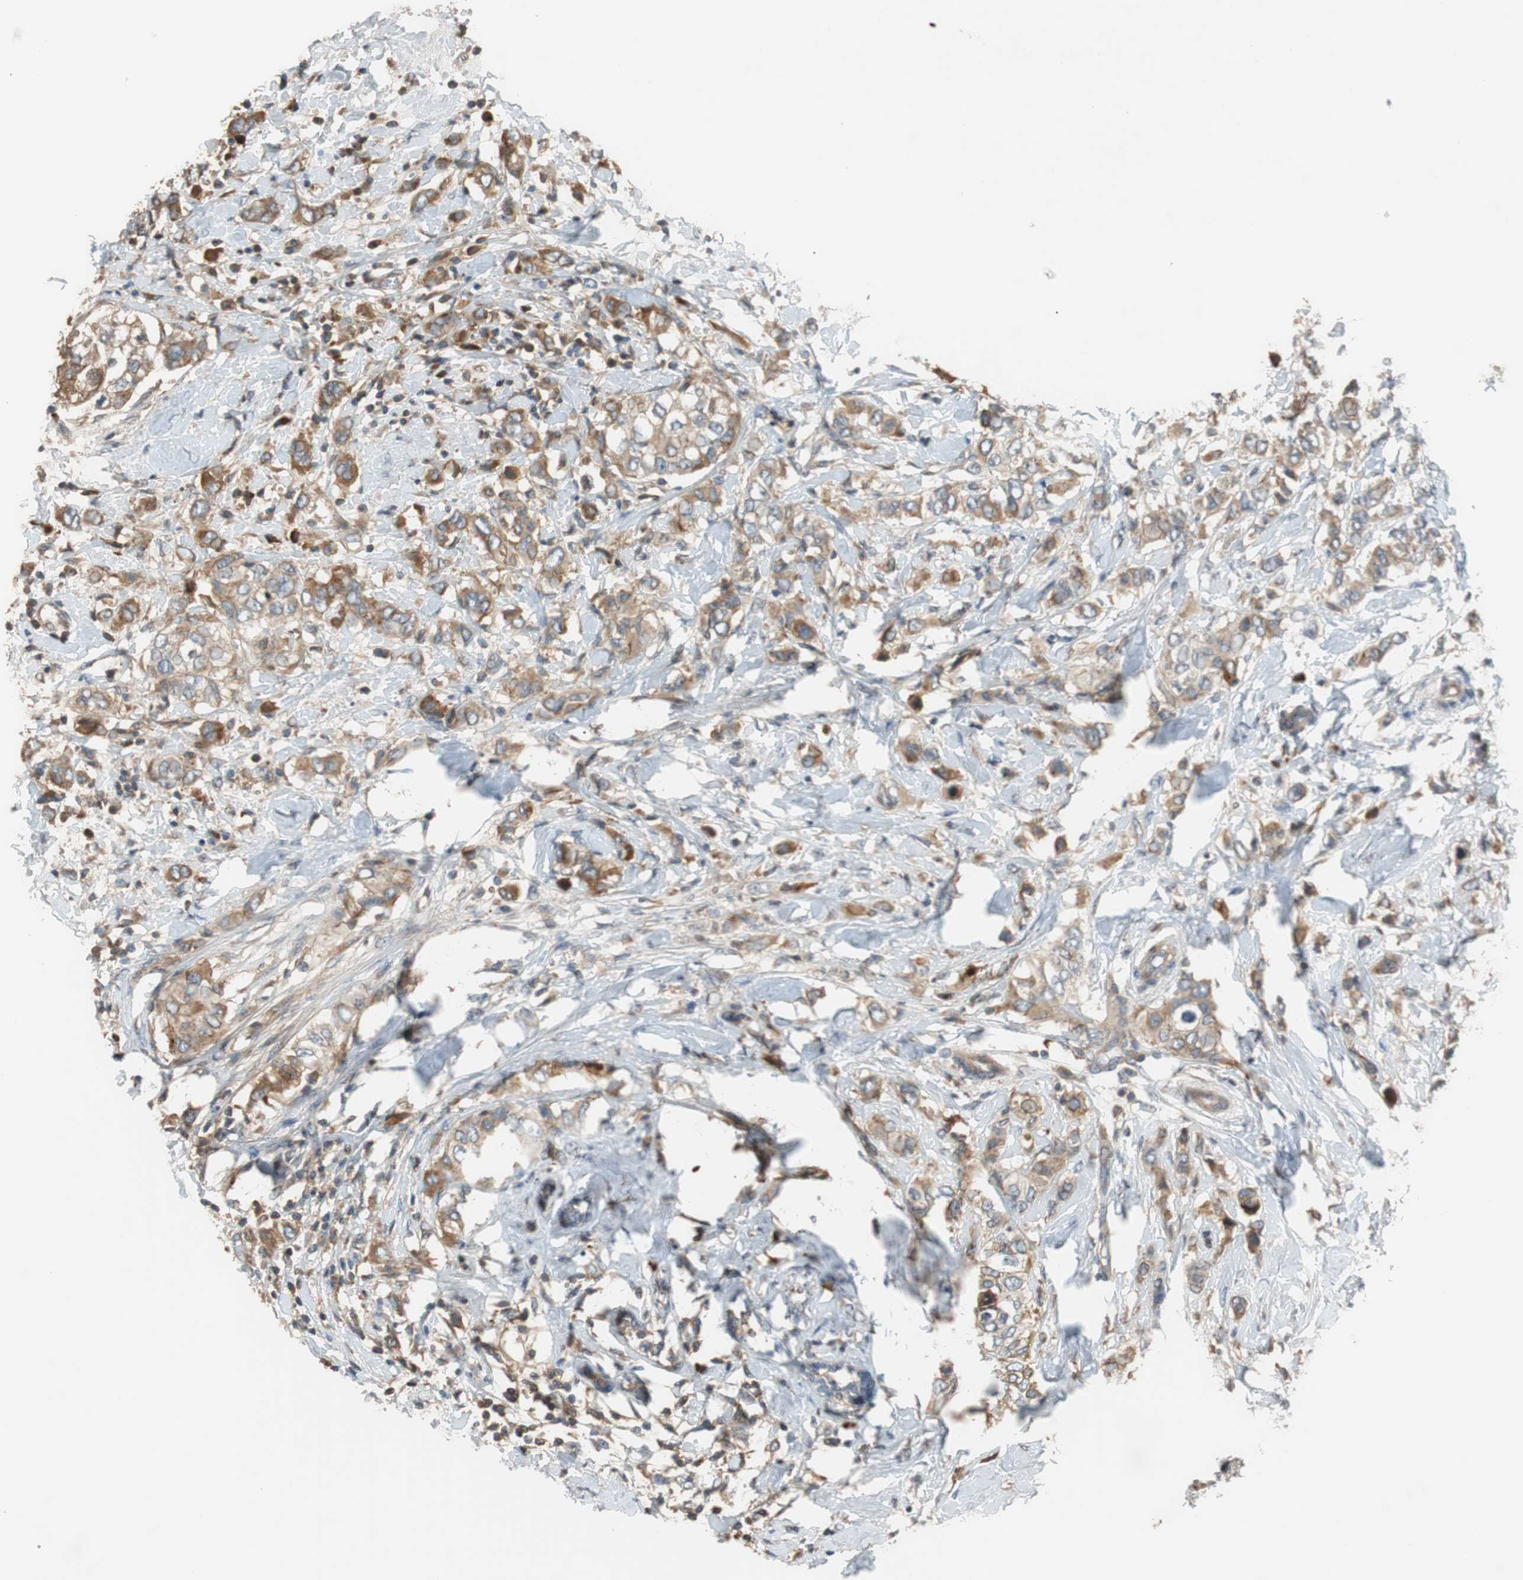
{"staining": {"intensity": "moderate", "quantity": ">75%", "location": "cytoplasmic/membranous"}, "tissue": "breast cancer", "cell_type": "Tumor cells", "image_type": "cancer", "snomed": [{"axis": "morphology", "description": "Duct carcinoma"}, {"axis": "topography", "description": "Breast"}], "caption": "Human breast cancer stained with a brown dye shows moderate cytoplasmic/membranous positive expression in approximately >75% of tumor cells.", "gene": "C4A", "patient": {"sex": "female", "age": 50}}